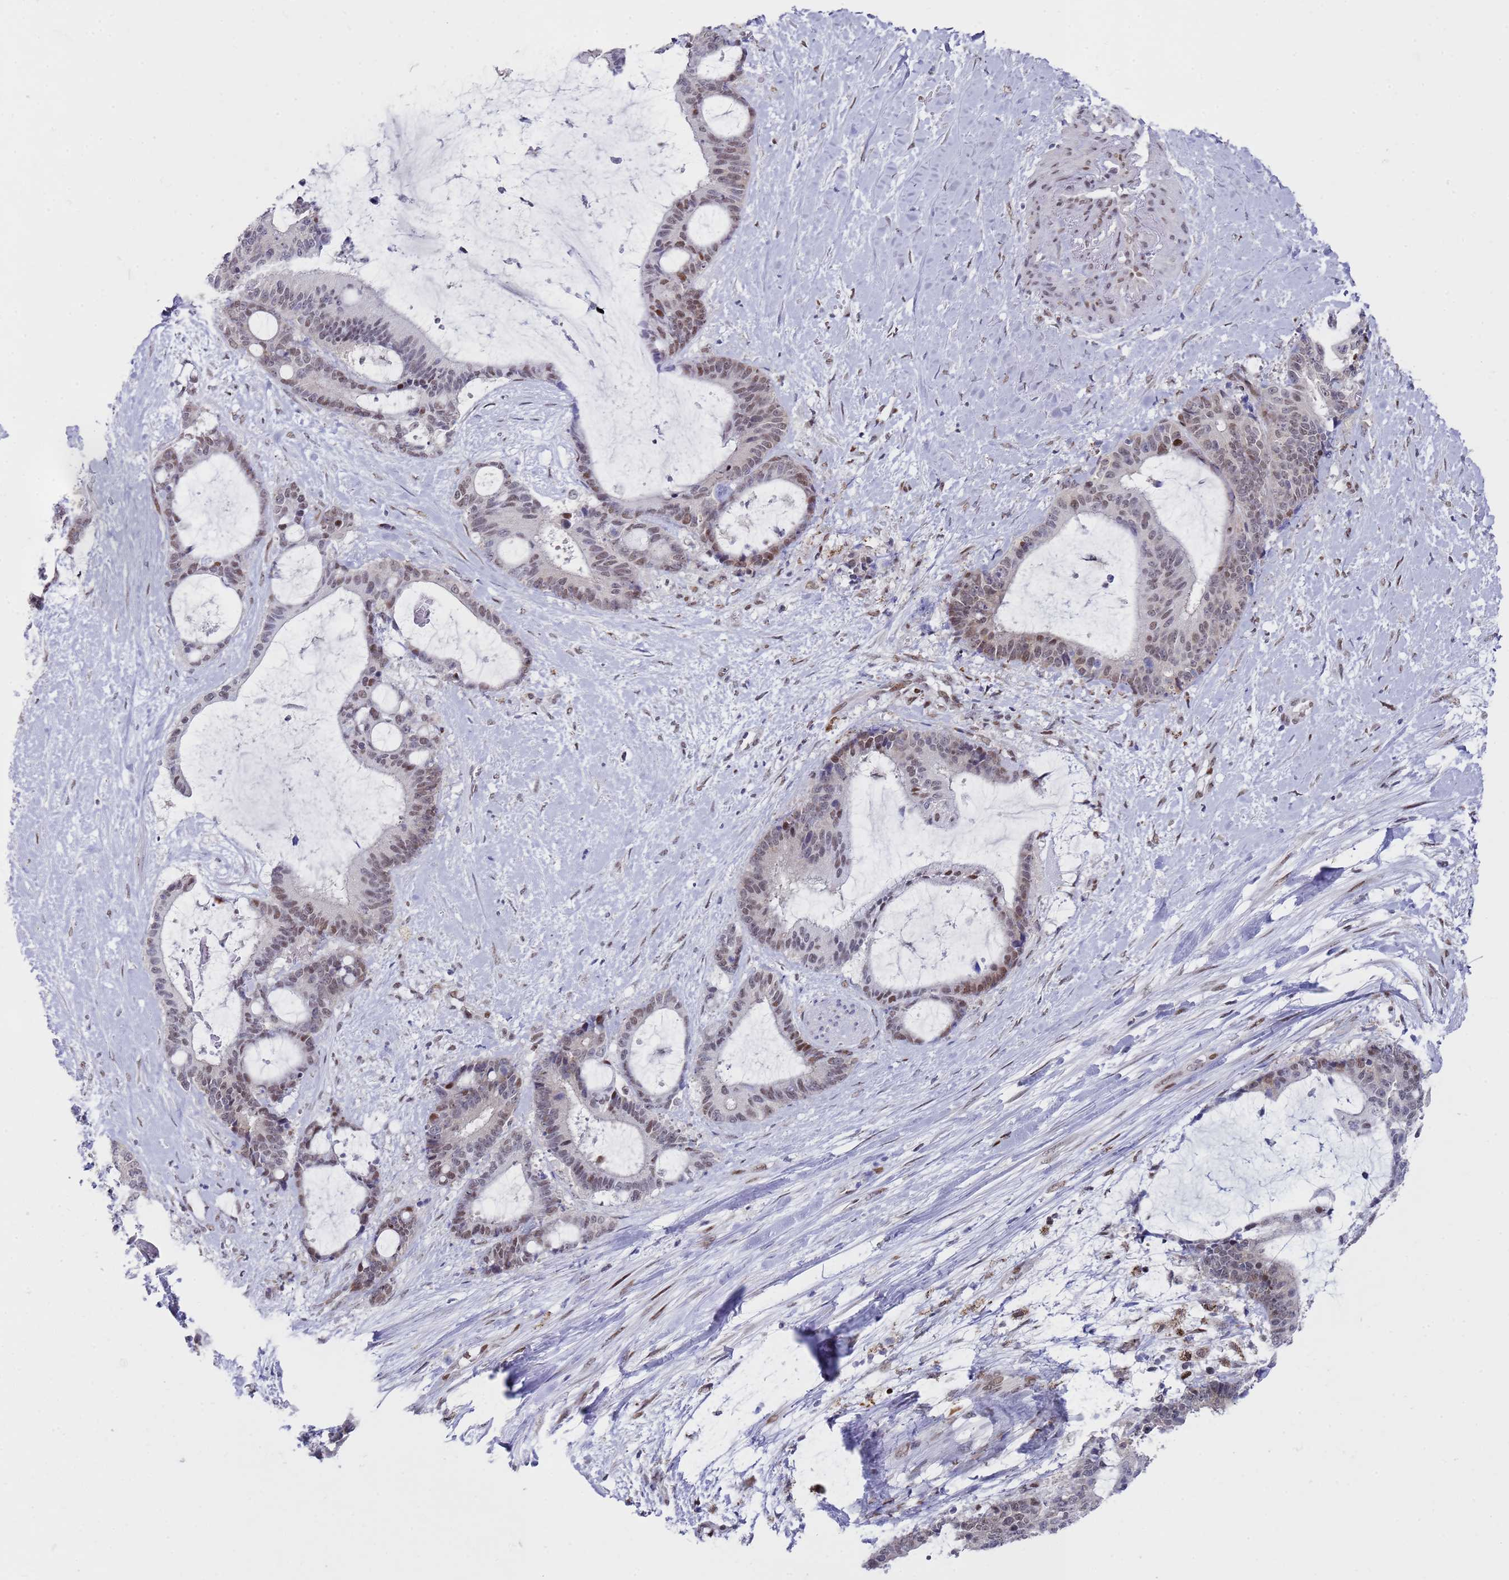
{"staining": {"intensity": "moderate", "quantity": "25%-75%", "location": "nuclear"}, "tissue": "liver cancer", "cell_type": "Tumor cells", "image_type": "cancer", "snomed": [{"axis": "morphology", "description": "Normal tissue, NOS"}, {"axis": "morphology", "description": "Cholangiocarcinoma"}, {"axis": "topography", "description": "Liver"}, {"axis": "topography", "description": "Peripheral nerve tissue"}], "caption": "This image exhibits liver cancer (cholangiocarcinoma) stained with immunohistochemistry to label a protein in brown. The nuclear of tumor cells show moderate positivity for the protein. Nuclei are counter-stained blue.", "gene": "COPS6", "patient": {"sex": "female", "age": 73}}